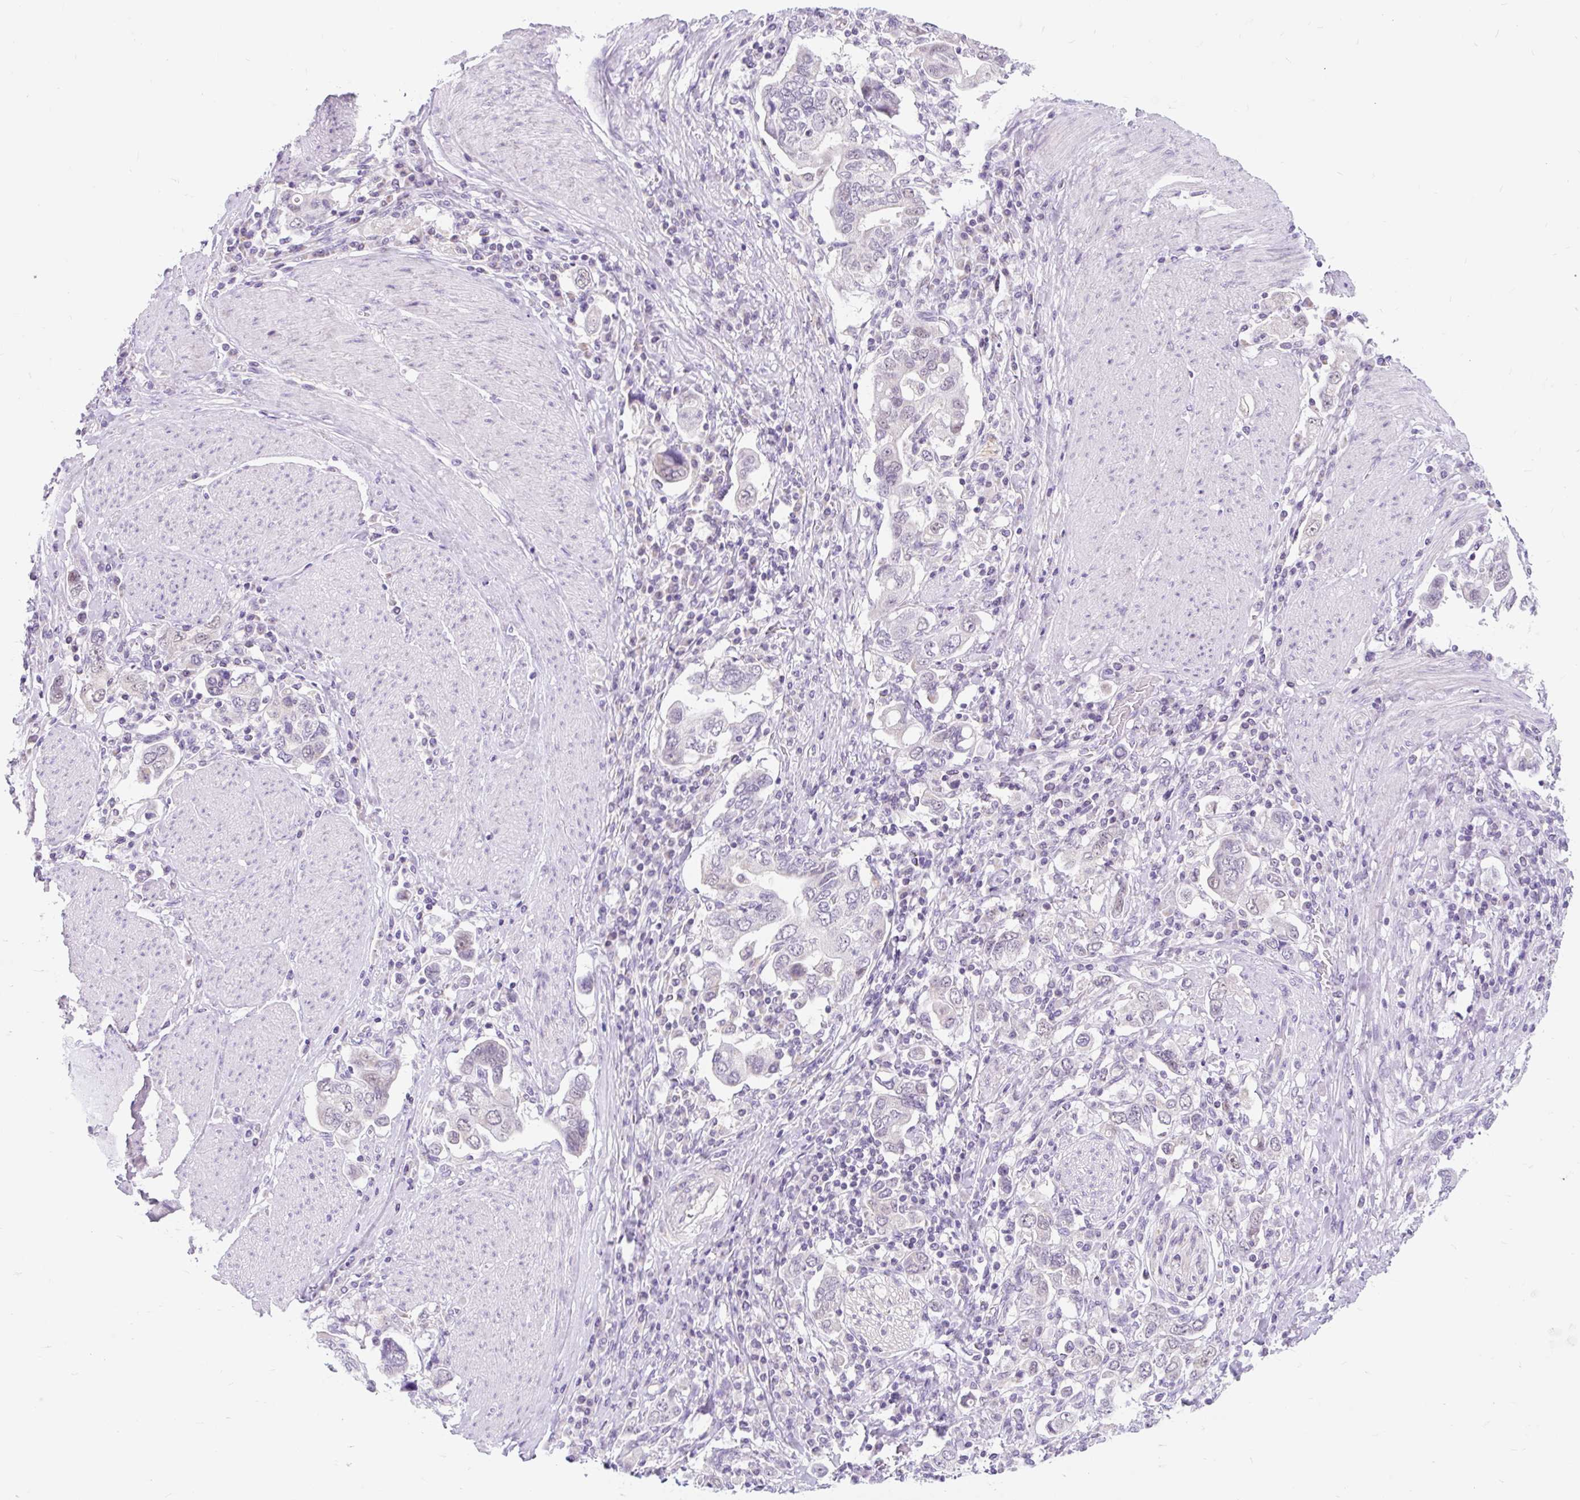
{"staining": {"intensity": "negative", "quantity": "none", "location": "none"}, "tissue": "stomach cancer", "cell_type": "Tumor cells", "image_type": "cancer", "snomed": [{"axis": "morphology", "description": "Adenocarcinoma, NOS"}, {"axis": "topography", "description": "Stomach, upper"}, {"axis": "topography", "description": "Stomach"}], "caption": "High magnification brightfield microscopy of stomach adenocarcinoma stained with DAB (3,3'-diaminobenzidine) (brown) and counterstained with hematoxylin (blue): tumor cells show no significant expression. (DAB (3,3'-diaminobenzidine) immunohistochemistry visualized using brightfield microscopy, high magnification).", "gene": "ITPK1", "patient": {"sex": "male", "age": 62}}